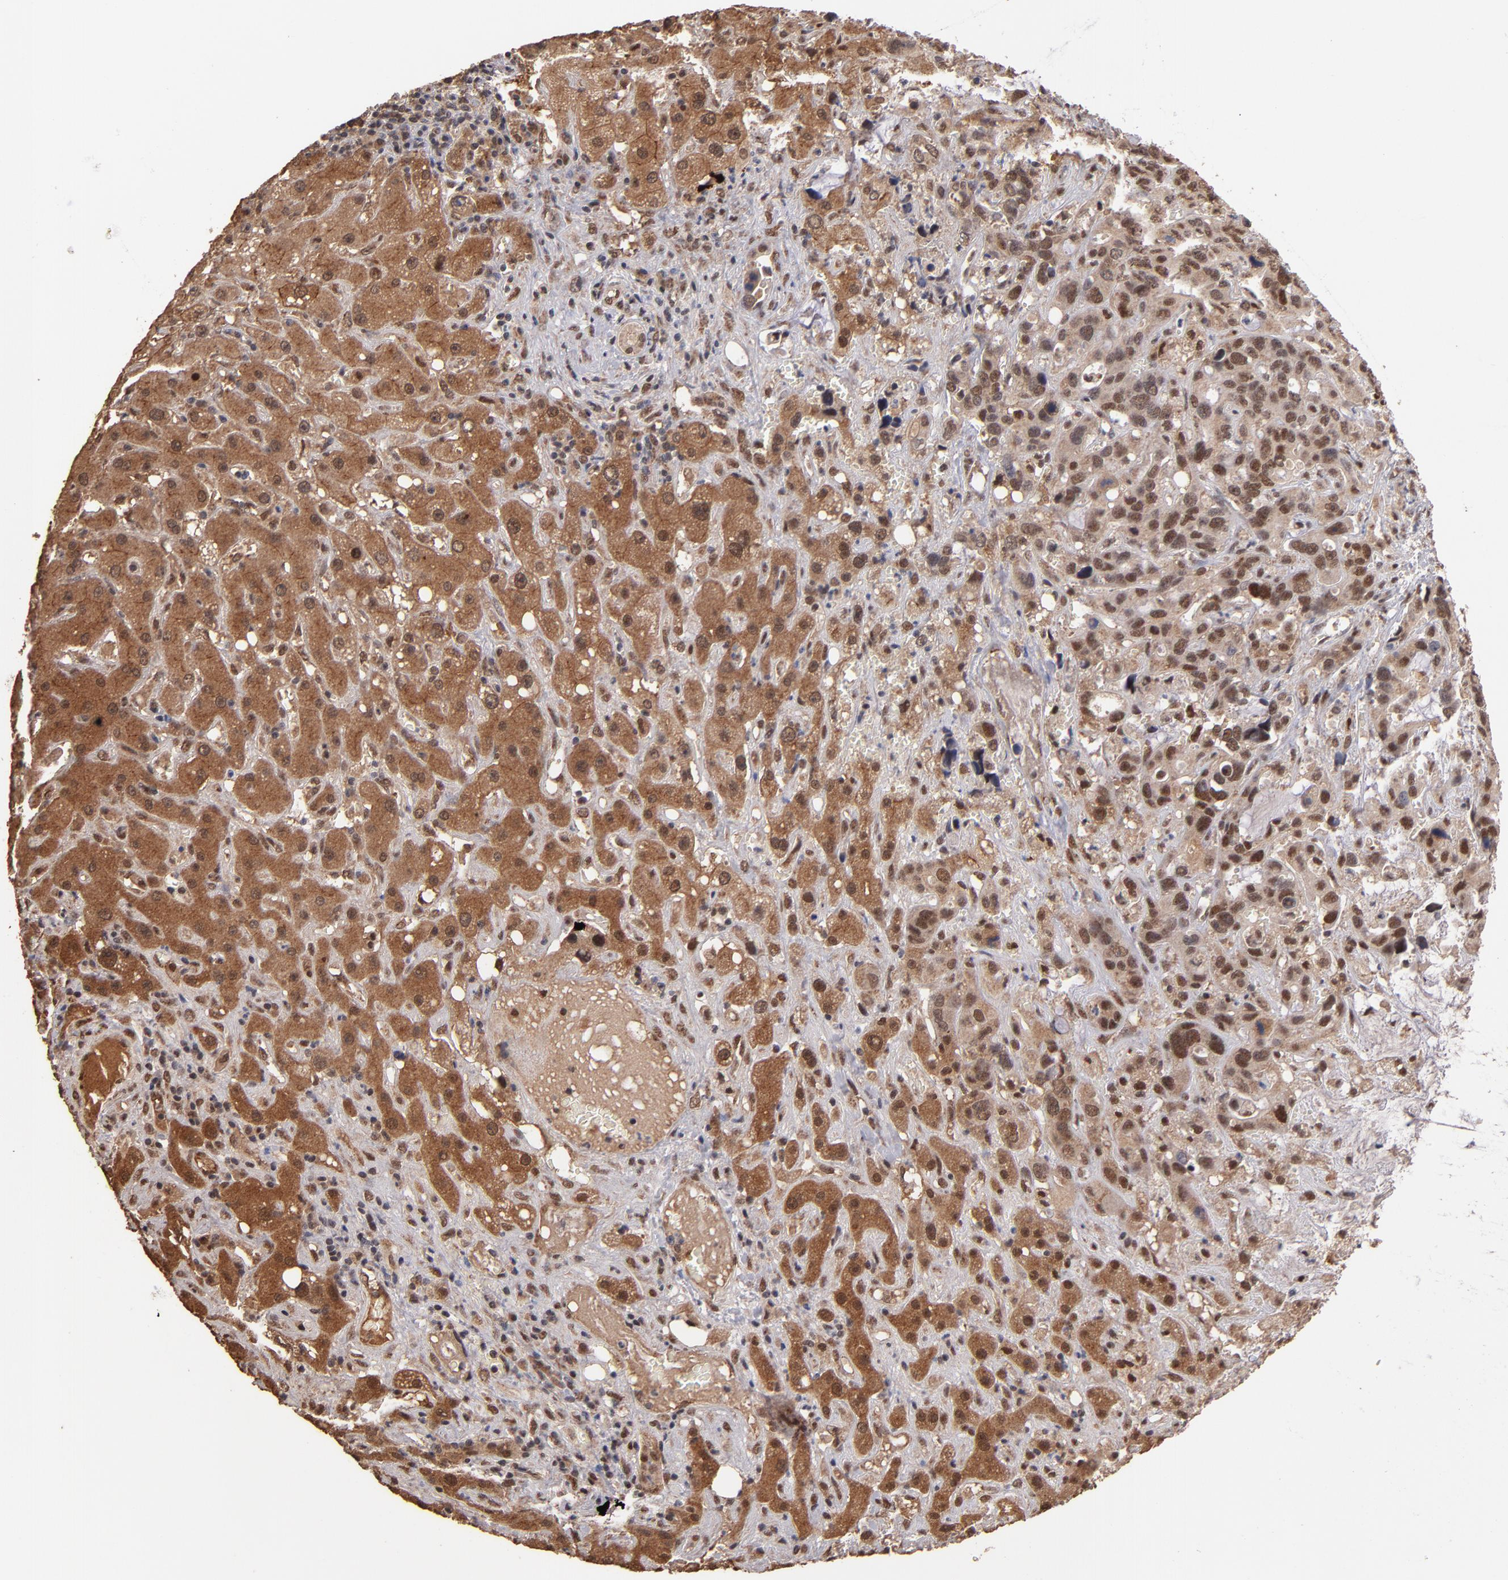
{"staining": {"intensity": "strong", "quantity": ">75%", "location": "cytoplasmic/membranous,nuclear"}, "tissue": "liver cancer", "cell_type": "Tumor cells", "image_type": "cancer", "snomed": [{"axis": "morphology", "description": "Cholangiocarcinoma"}, {"axis": "topography", "description": "Liver"}], "caption": "Liver cancer tissue demonstrates strong cytoplasmic/membranous and nuclear staining in approximately >75% of tumor cells, visualized by immunohistochemistry. The protein is stained brown, and the nuclei are stained in blue (DAB IHC with brightfield microscopy, high magnification).", "gene": "EAPP", "patient": {"sex": "female", "age": 65}}